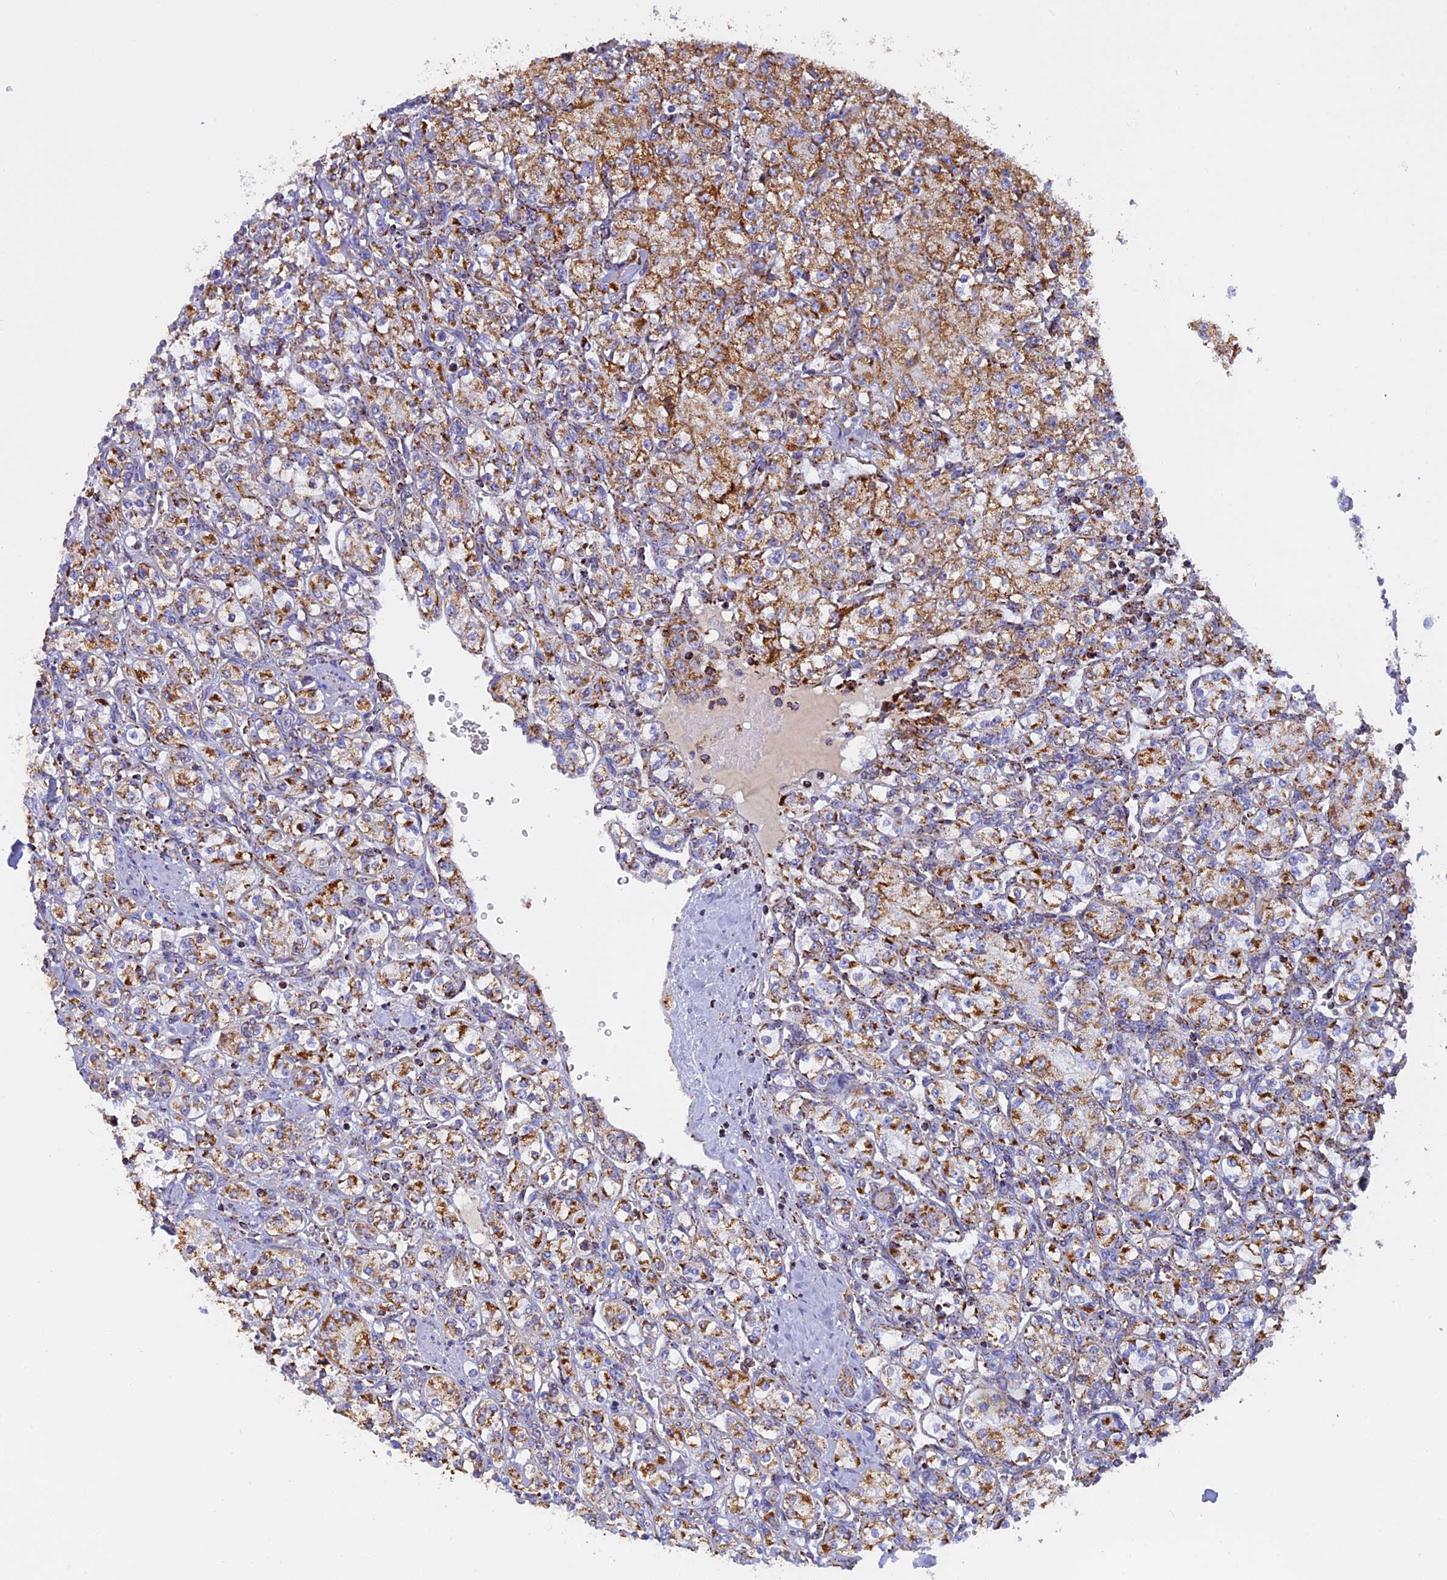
{"staining": {"intensity": "moderate", "quantity": ">75%", "location": "cytoplasmic/membranous"}, "tissue": "renal cancer", "cell_type": "Tumor cells", "image_type": "cancer", "snomed": [{"axis": "morphology", "description": "Adenocarcinoma, NOS"}, {"axis": "topography", "description": "Kidney"}], "caption": "Renal adenocarcinoma stained with a brown dye demonstrates moderate cytoplasmic/membranous positive staining in approximately >75% of tumor cells.", "gene": "KCNG1", "patient": {"sex": "male", "age": 77}}